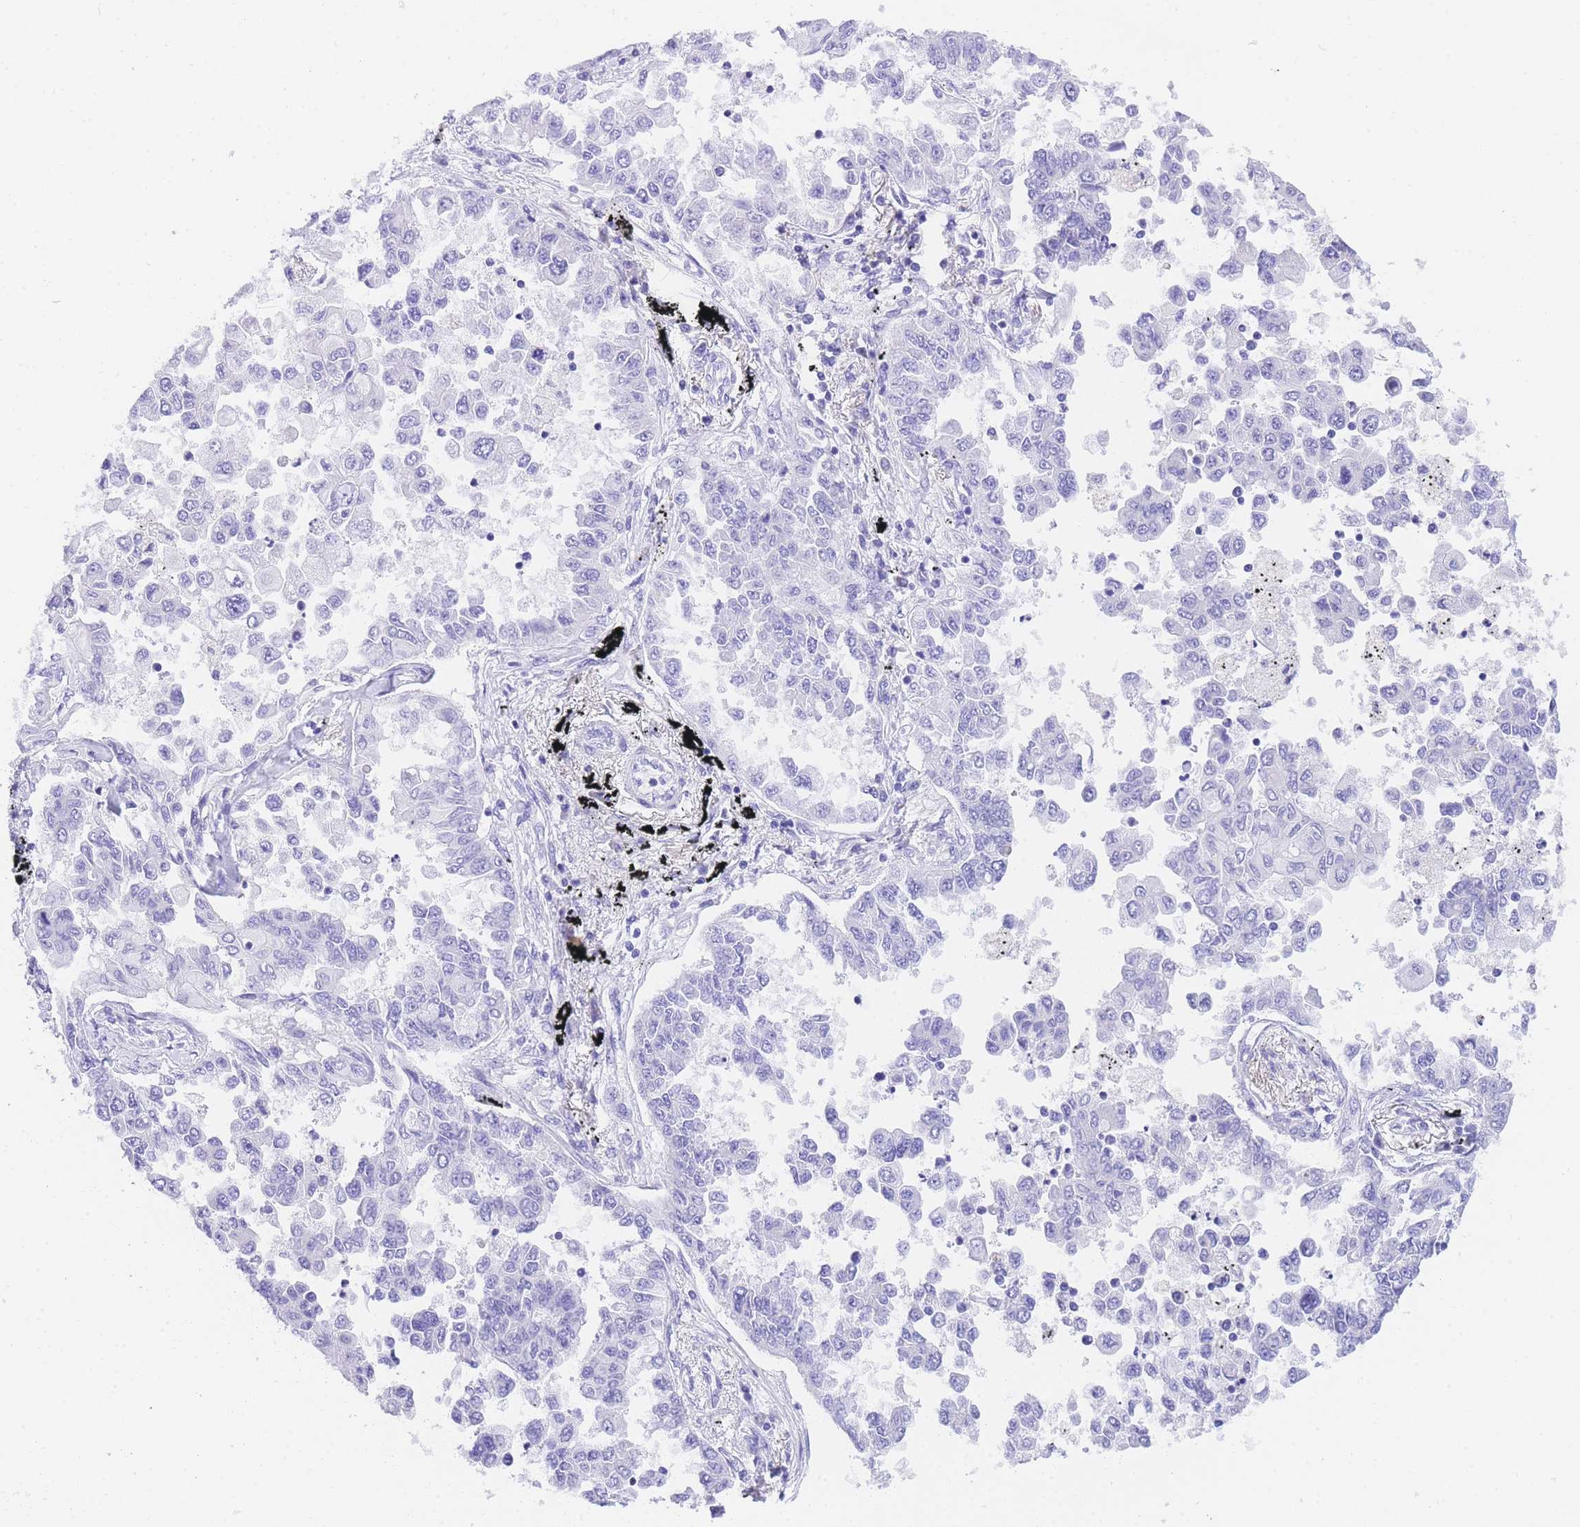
{"staining": {"intensity": "weak", "quantity": "<25%", "location": "cytoplasmic/membranous"}, "tissue": "lung cancer", "cell_type": "Tumor cells", "image_type": "cancer", "snomed": [{"axis": "morphology", "description": "Adenocarcinoma, NOS"}, {"axis": "topography", "description": "Lung"}], "caption": "Lung cancer (adenocarcinoma) was stained to show a protein in brown. There is no significant expression in tumor cells. (Brightfield microscopy of DAB immunohistochemistry (IHC) at high magnification).", "gene": "NKD2", "patient": {"sex": "female", "age": 67}}